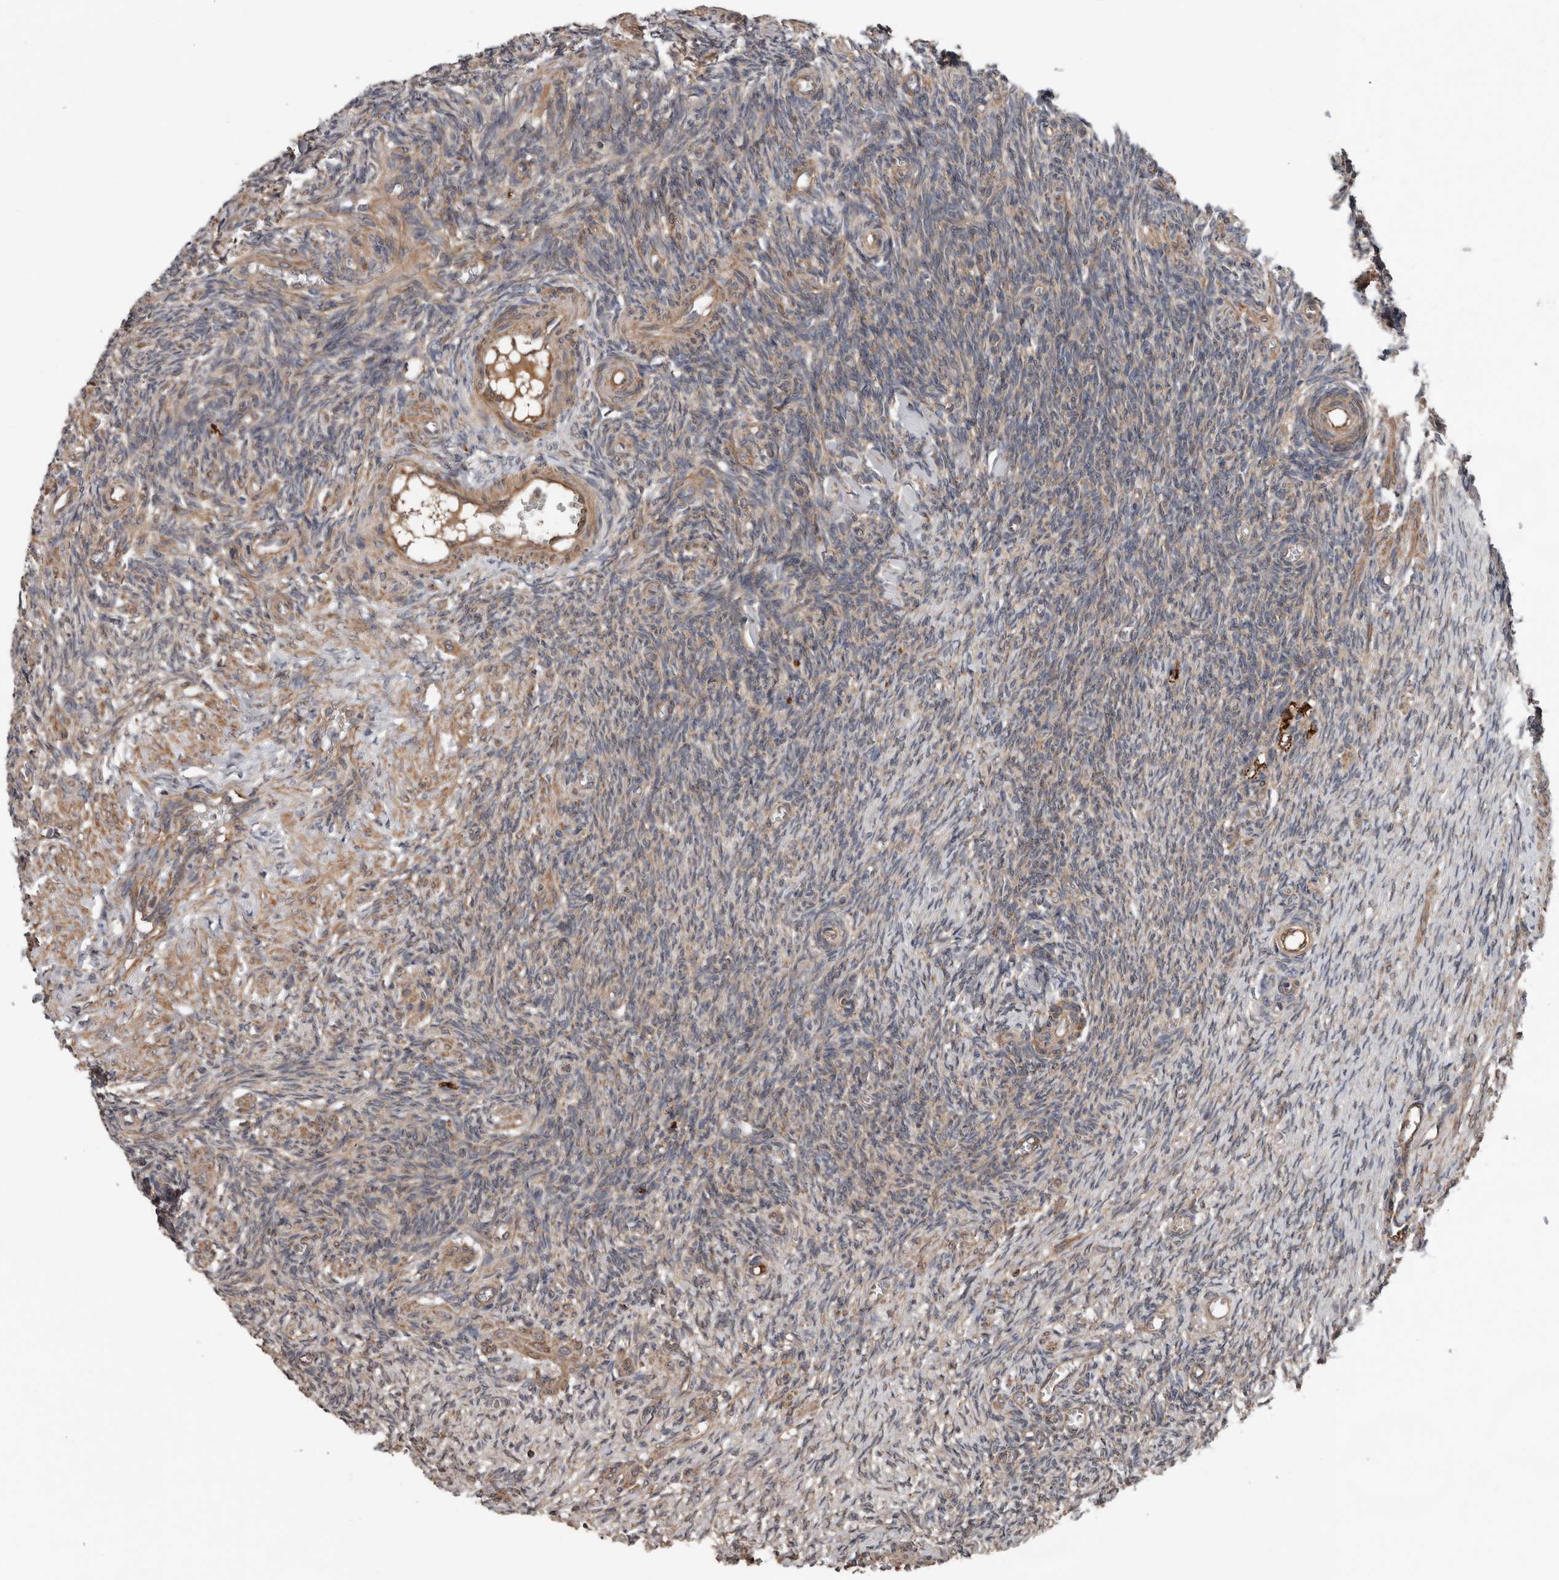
{"staining": {"intensity": "weak", "quantity": "25%-75%", "location": "cytoplasmic/membranous"}, "tissue": "ovary", "cell_type": "Ovarian stroma cells", "image_type": "normal", "snomed": [{"axis": "morphology", "description": "Normal tissue, NOS"}, {"axis": "topography", "description": "Ovary"}], "caption": "Ovary stained for a protein (brown) shows weak cytoplasmic/membranous positive staining in approximately 25%-75% of ovarian stroma cells.", "gene": "DNAJB4", "patient": {"sex": "female", "age": 27}}